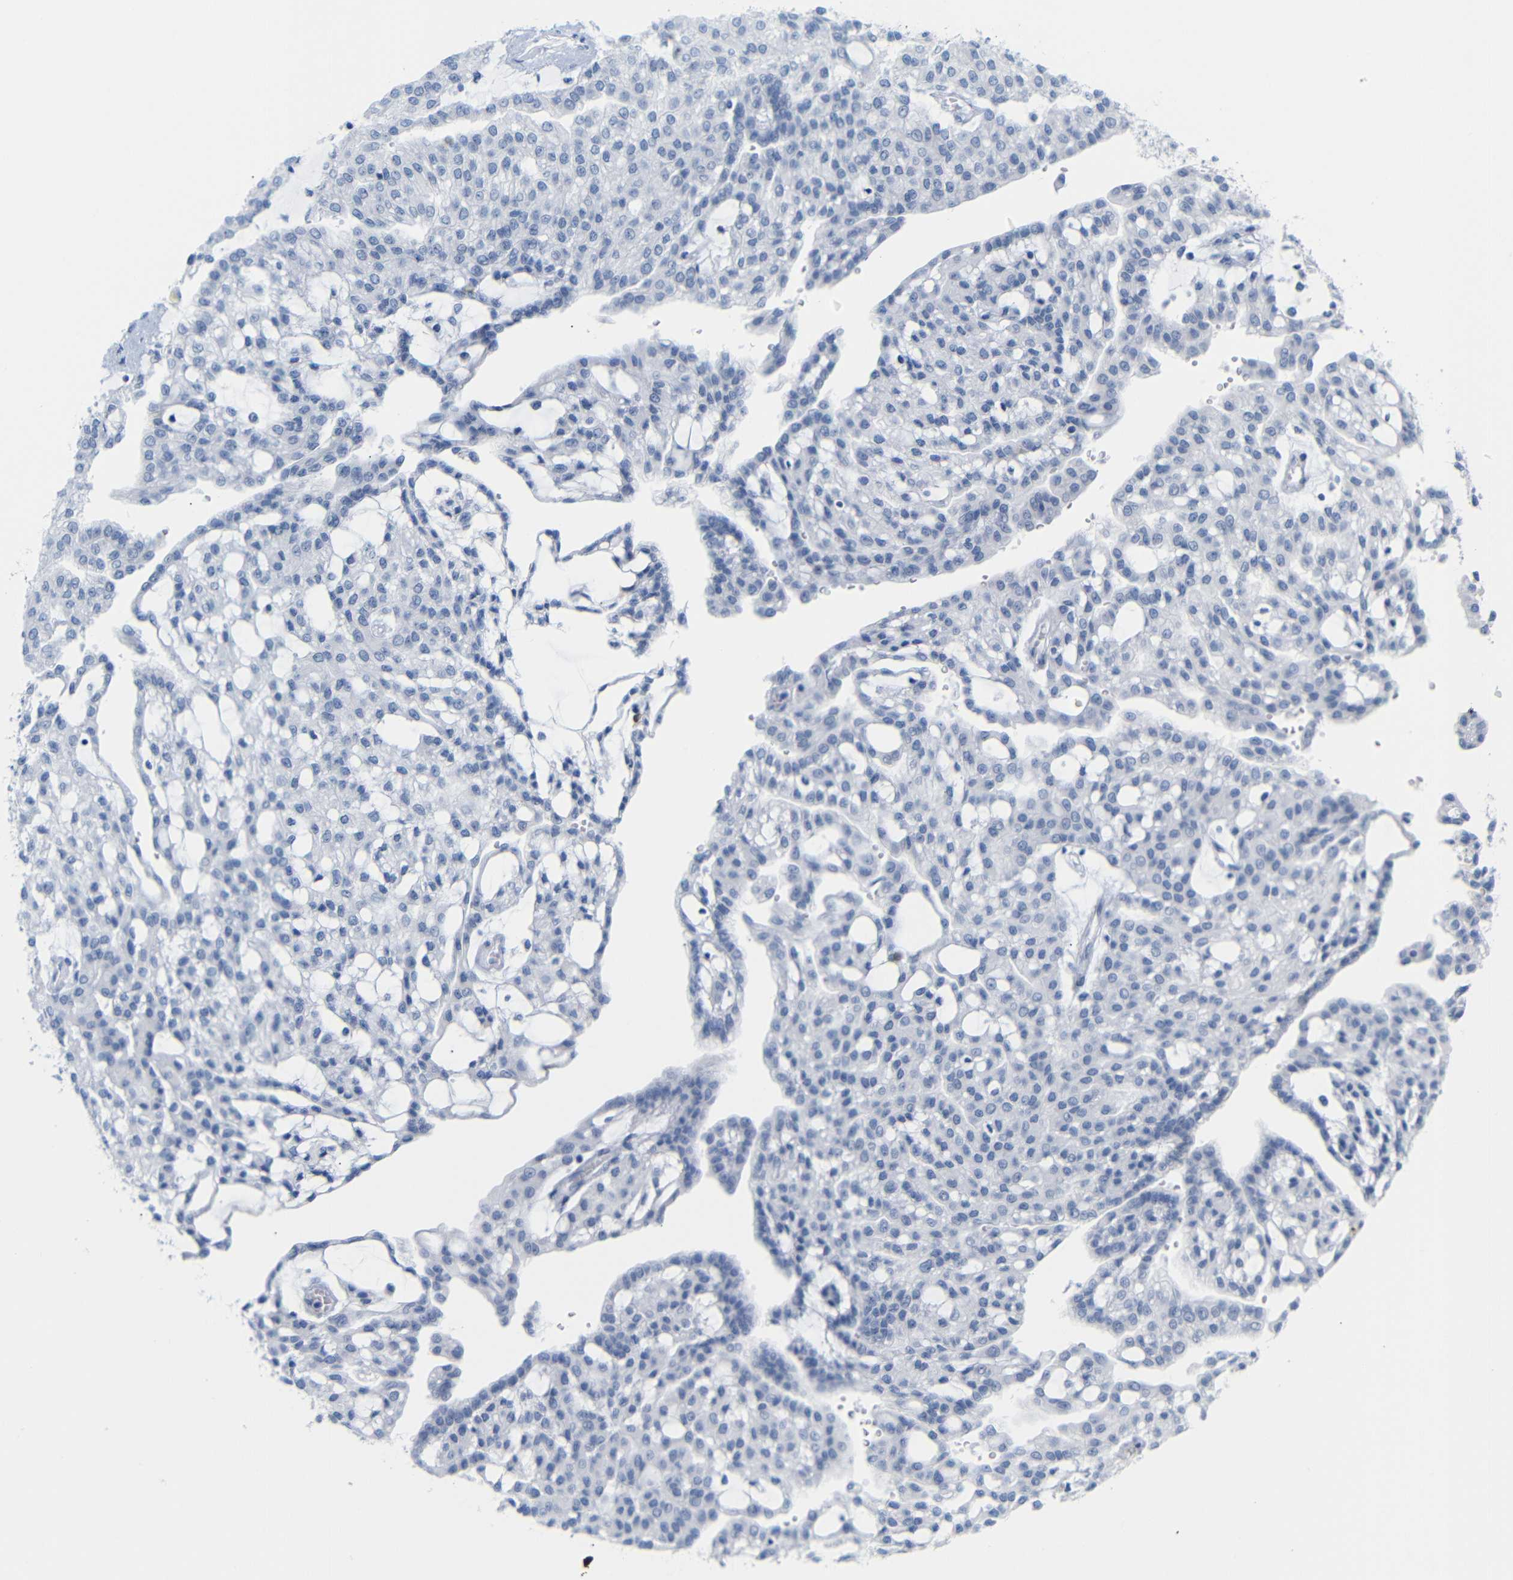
{"staining": {"intensity": "negative", "quantity": "none", "location": "none"}, "tissue": "renal cancer", "cell_type": "Tumor cells", "image_type": "cancer", "snomed": [{"axis": "morphology", "description": "Adenocarcinoma, NOS"}, {"axis": "topography", "description": "Kidney"}], "caption": "Photomicrograph shows no protein staining in tumor cells of renal cancer tissue. The staining is performed using DAB (3,3'-diaminobenzidine) brown chromogen with nuclei counter-stained in using hematoxylin.", "gene": "MT1A", "patient": {"sex": "male", "age": 63}}